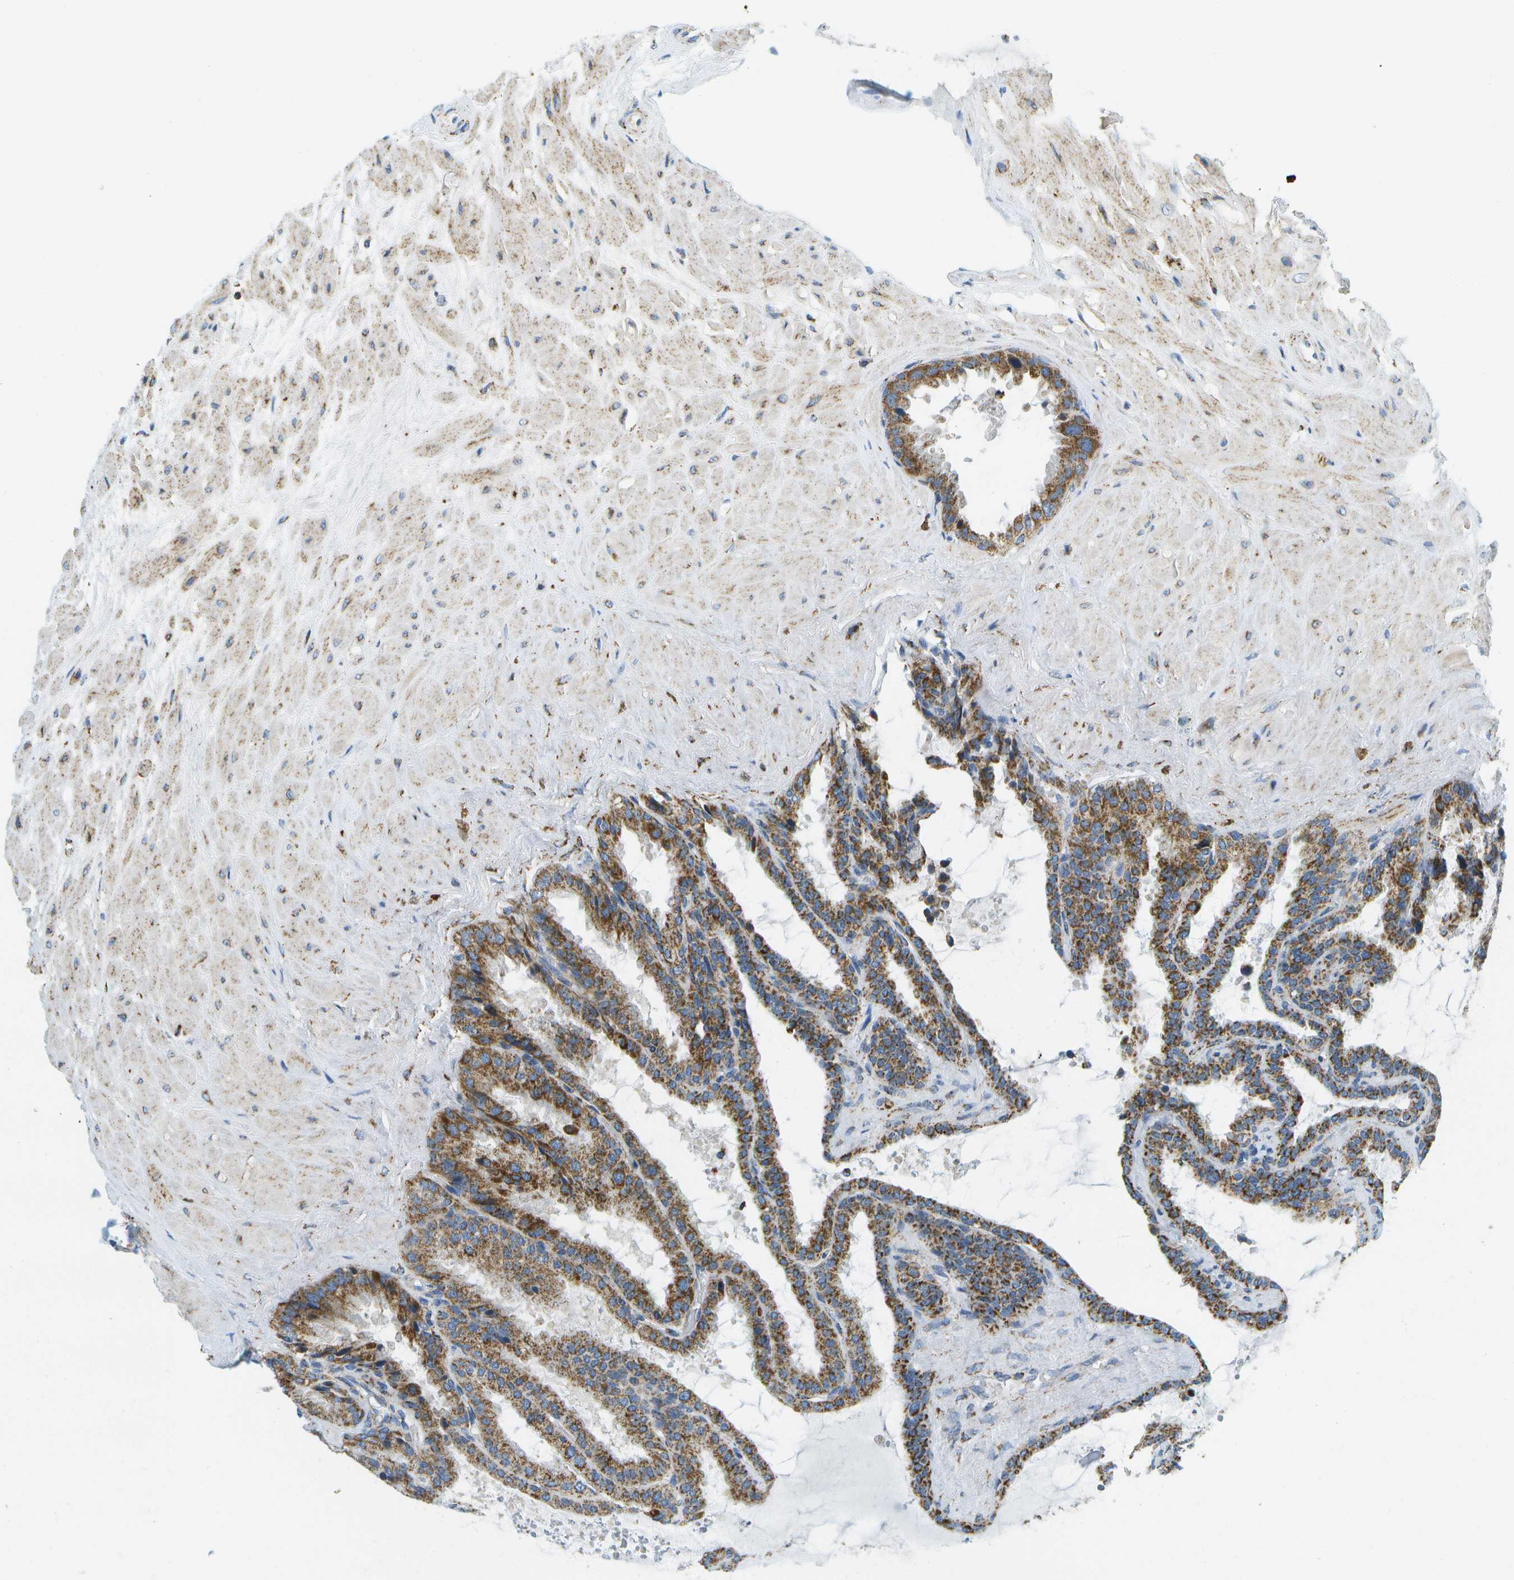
{"staining": {"intensity": "moderate", "quantity": "25%-75%", "location": "cytoplasmic/membranous"}, "tissue": "seminal vesicle", "cell_type": "Glandular cells", "image_type": "normal", "snomed": [{"axis": "morphology", "description": "Normal tissue, NOS"}, {"axis": "topography", "description": "Seminal veicle"}], "caption": "Seminal vesicle stained for a protein (brown) exhibits moderate cytoplasmic/membranous positive expression in about 25%-75% of glandular cells.", "gene": "HLCS", "patient": {"sex": "male", "age": 46}}